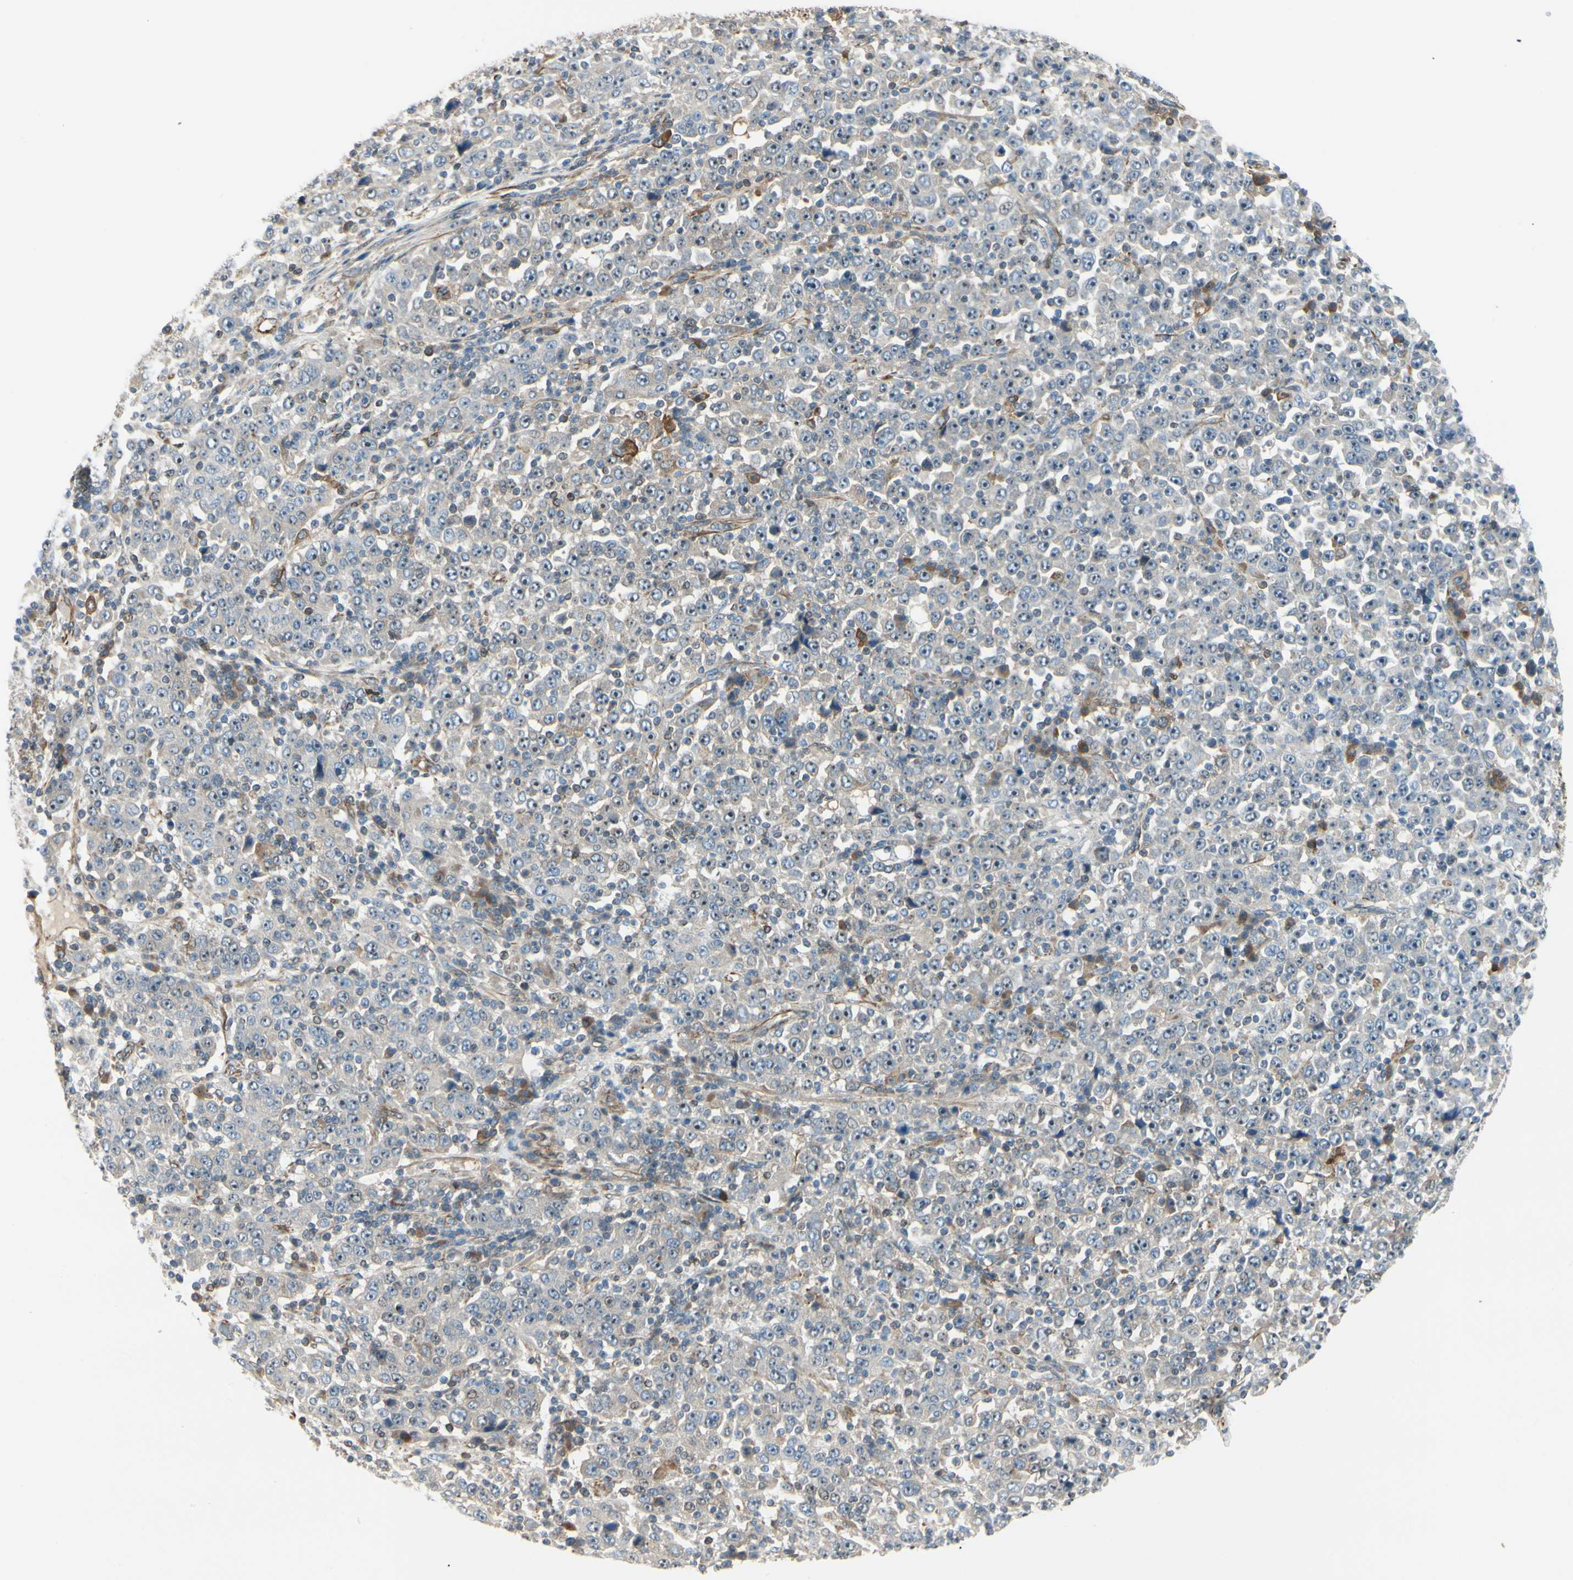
{"staining": {"intensity": "strong", "quantity": "<25%", "location": "cytoplasmic/membranous"}, "tissue": "stomach cancer", "cell_type": "Tumor cells", "image_type": "cancer", "snomed": [{"axis": "morphology", "description": "Normal tissue, NOS"}, {"axis": "morphology", "description": "Adenocarcinoma, NOS"}, {"axis": "topography", "description": "Stomach, upper"}, {"axis": "topography", "description": "Stomach"}], "caption": "Strong cytoplasmic/membranous expression is appreciated in about <25% of tumor cells in stomach cancer (adenocarcinoma). The staining was performed using DAB (3,3'-diaminobenzidine) to visualize the protein expression in brown, while the nuclei were stained in blue with hematoxylin (Magnification: 20x).", "gene": "FTH1", "patient": {"sex": "male", "age": 59}}